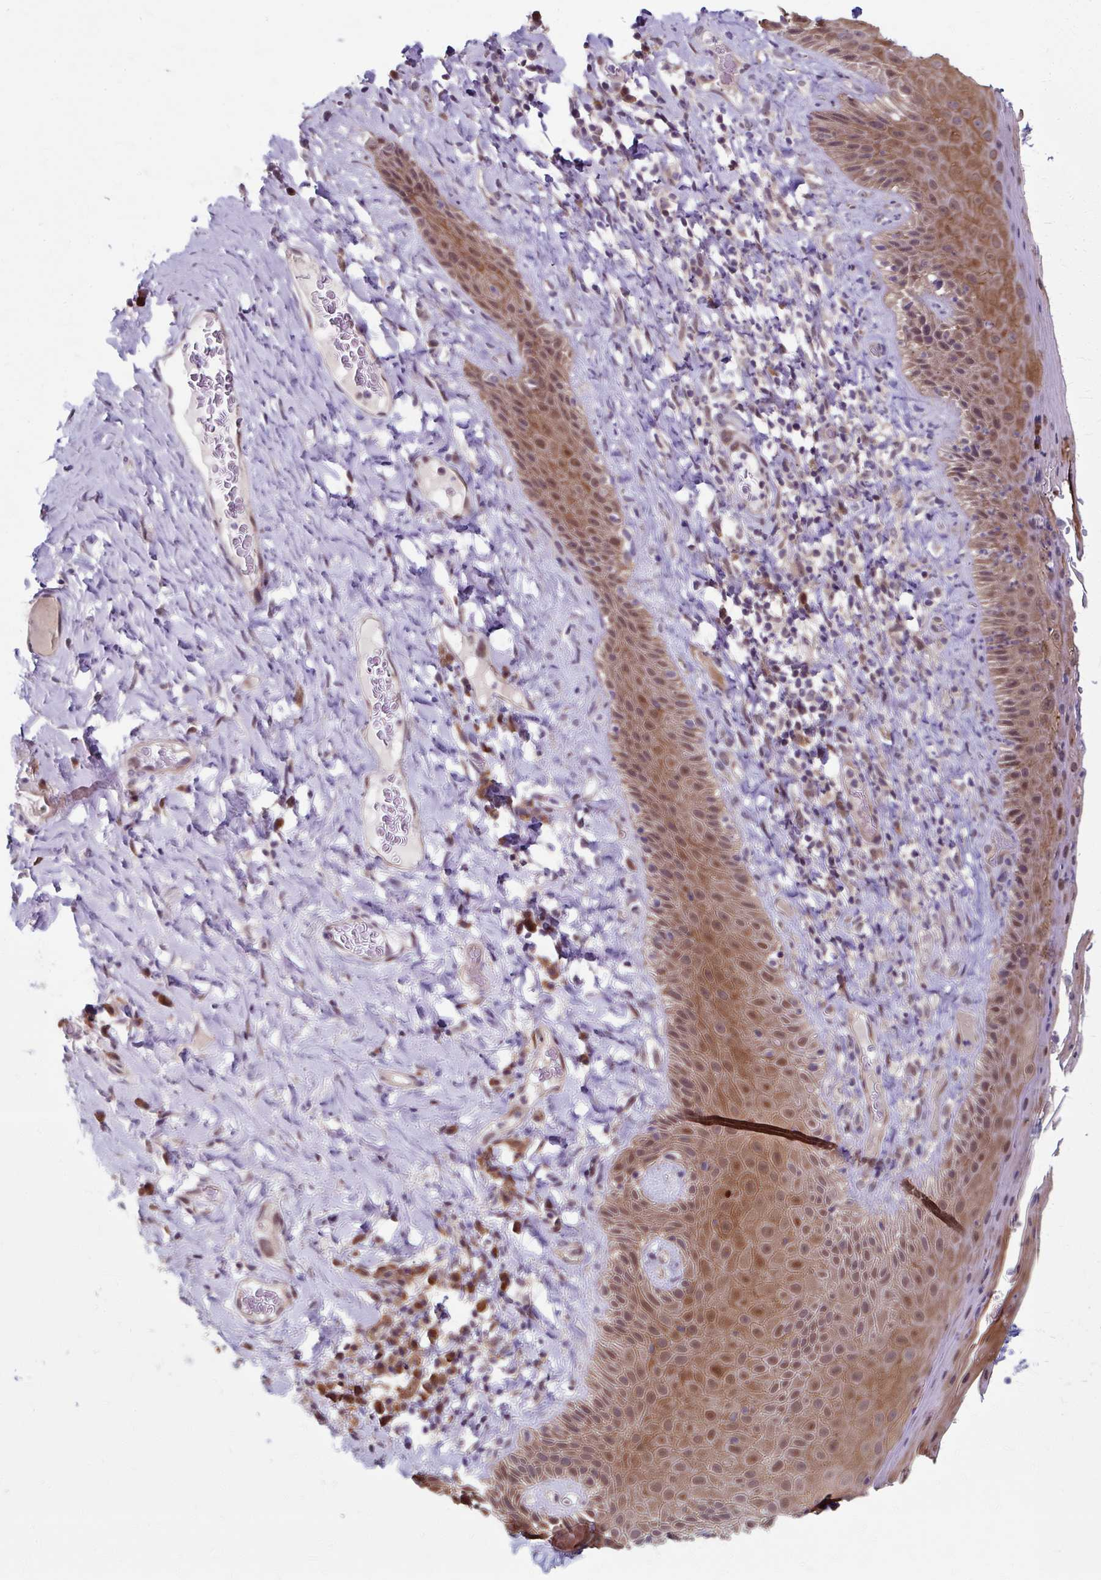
{"staining": {"intensity": "moderate", "quantity": ">75%", "location": "cytoplasmic/membranous,nuclear"}, "tissue": "skin", "cell_type": "Epidermal cells", "image_type": "normal", "snomed": [{"axis": "morphology", "description": "Normal tissue, NOS"}, {"axis": "topography", "description": "Anal"}], "caption": "DAB (3,3'-diaminobenzidine) immunohistochemical staining of benign skin reveals moderate cytoplasmic/membranous,nuclear protein positivity in about >75% of epidermal cells.", "gene": "ZNF555", "patient": {"sex": "male", "age": 78}}